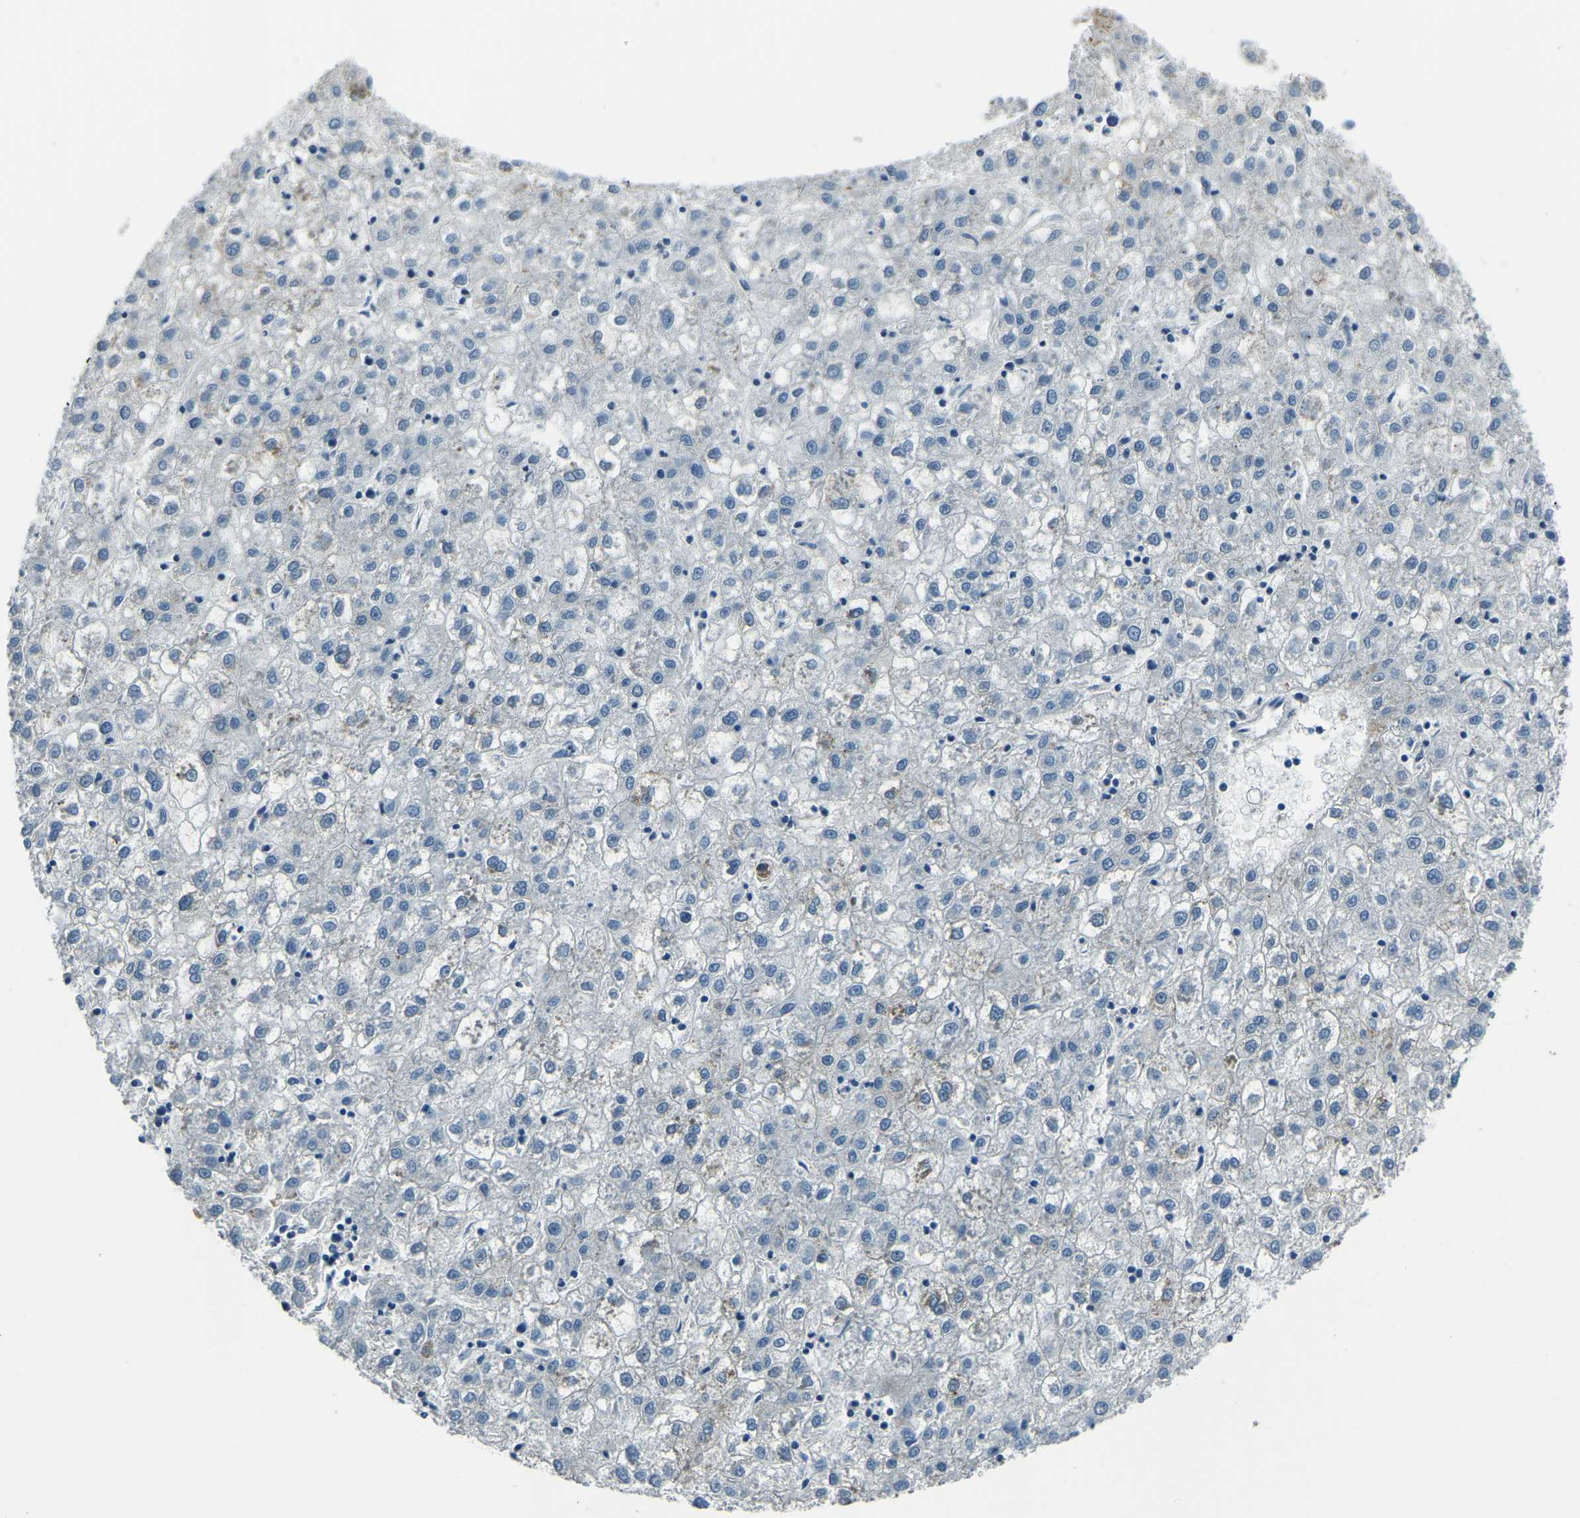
{"staining": {"intensity": "negative", "quantity": "none", "location": "none"}, "tissue": "liver cancer", "cell_type": "Tumor cells", "image_type": "cancer", "snomed": [{"axis": "morphology", "description": "Carcinoma, Hepatocellular, NOS"}, {"axis": "topography", "description": "Liver"}], "caption": "A histopathology image of hepatocellular carcinoma (liver) stained for a protein reveals no brown staining in tumor cells.", "gene": "RRP1", "patient": {"sex": "male", "age": 72}}